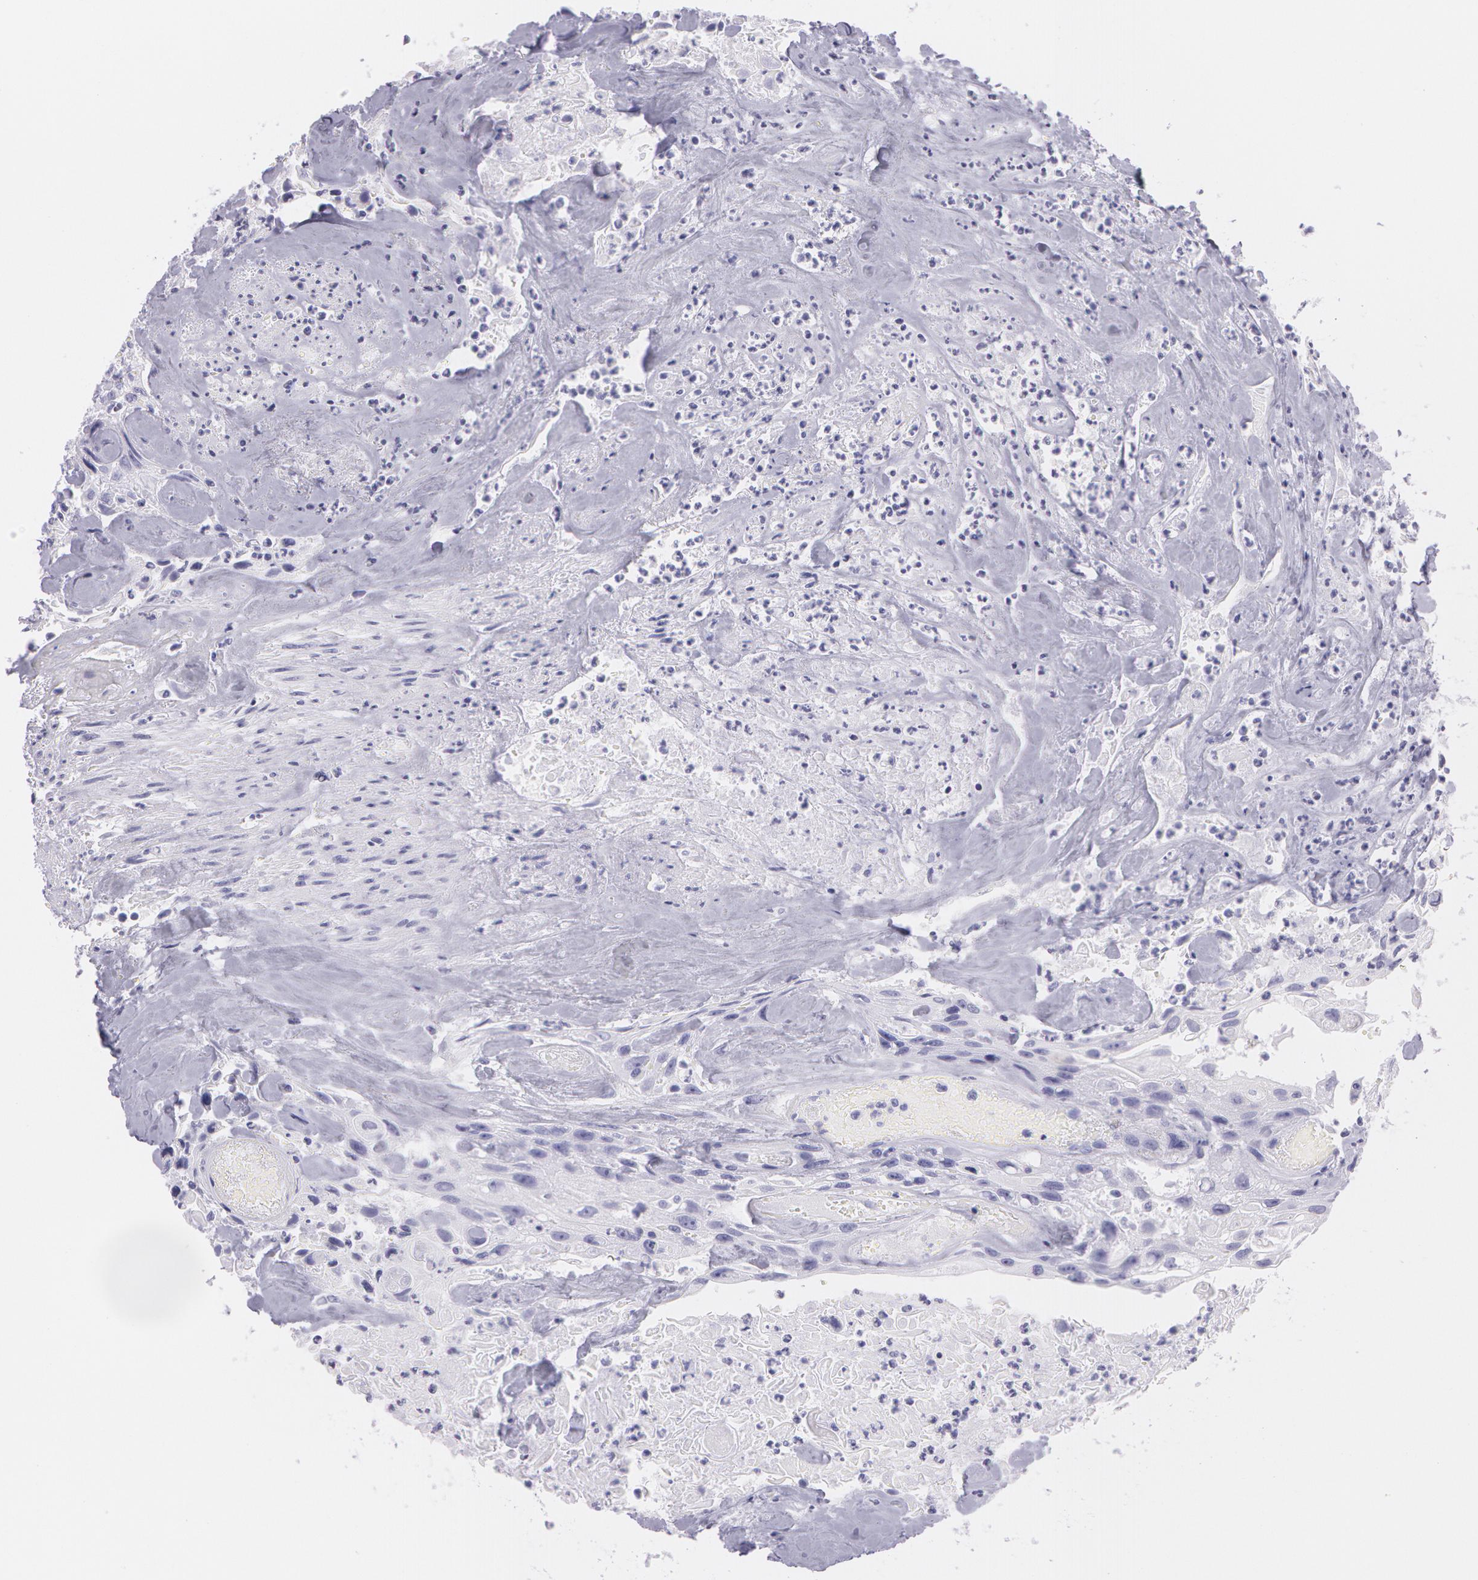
{"staining": {"intensity": "negative", "quantity": "none", "location": "none"}, "tissue": "urothelial cancer", "cell_type": "Tumor cells", "image_type": "cancer", "snomed": [{"axis": "morphology", "description": "Urothelial carcinoma, High grade"}, {"axis": "topography", "description": "Urinary bladder"}], "caption": "IHC of human urothelial carcinoma (high-grade) shows no positivity in tumor cells.", "gene": "SNCG", "patient": {"sex": "female", "age": 84}}